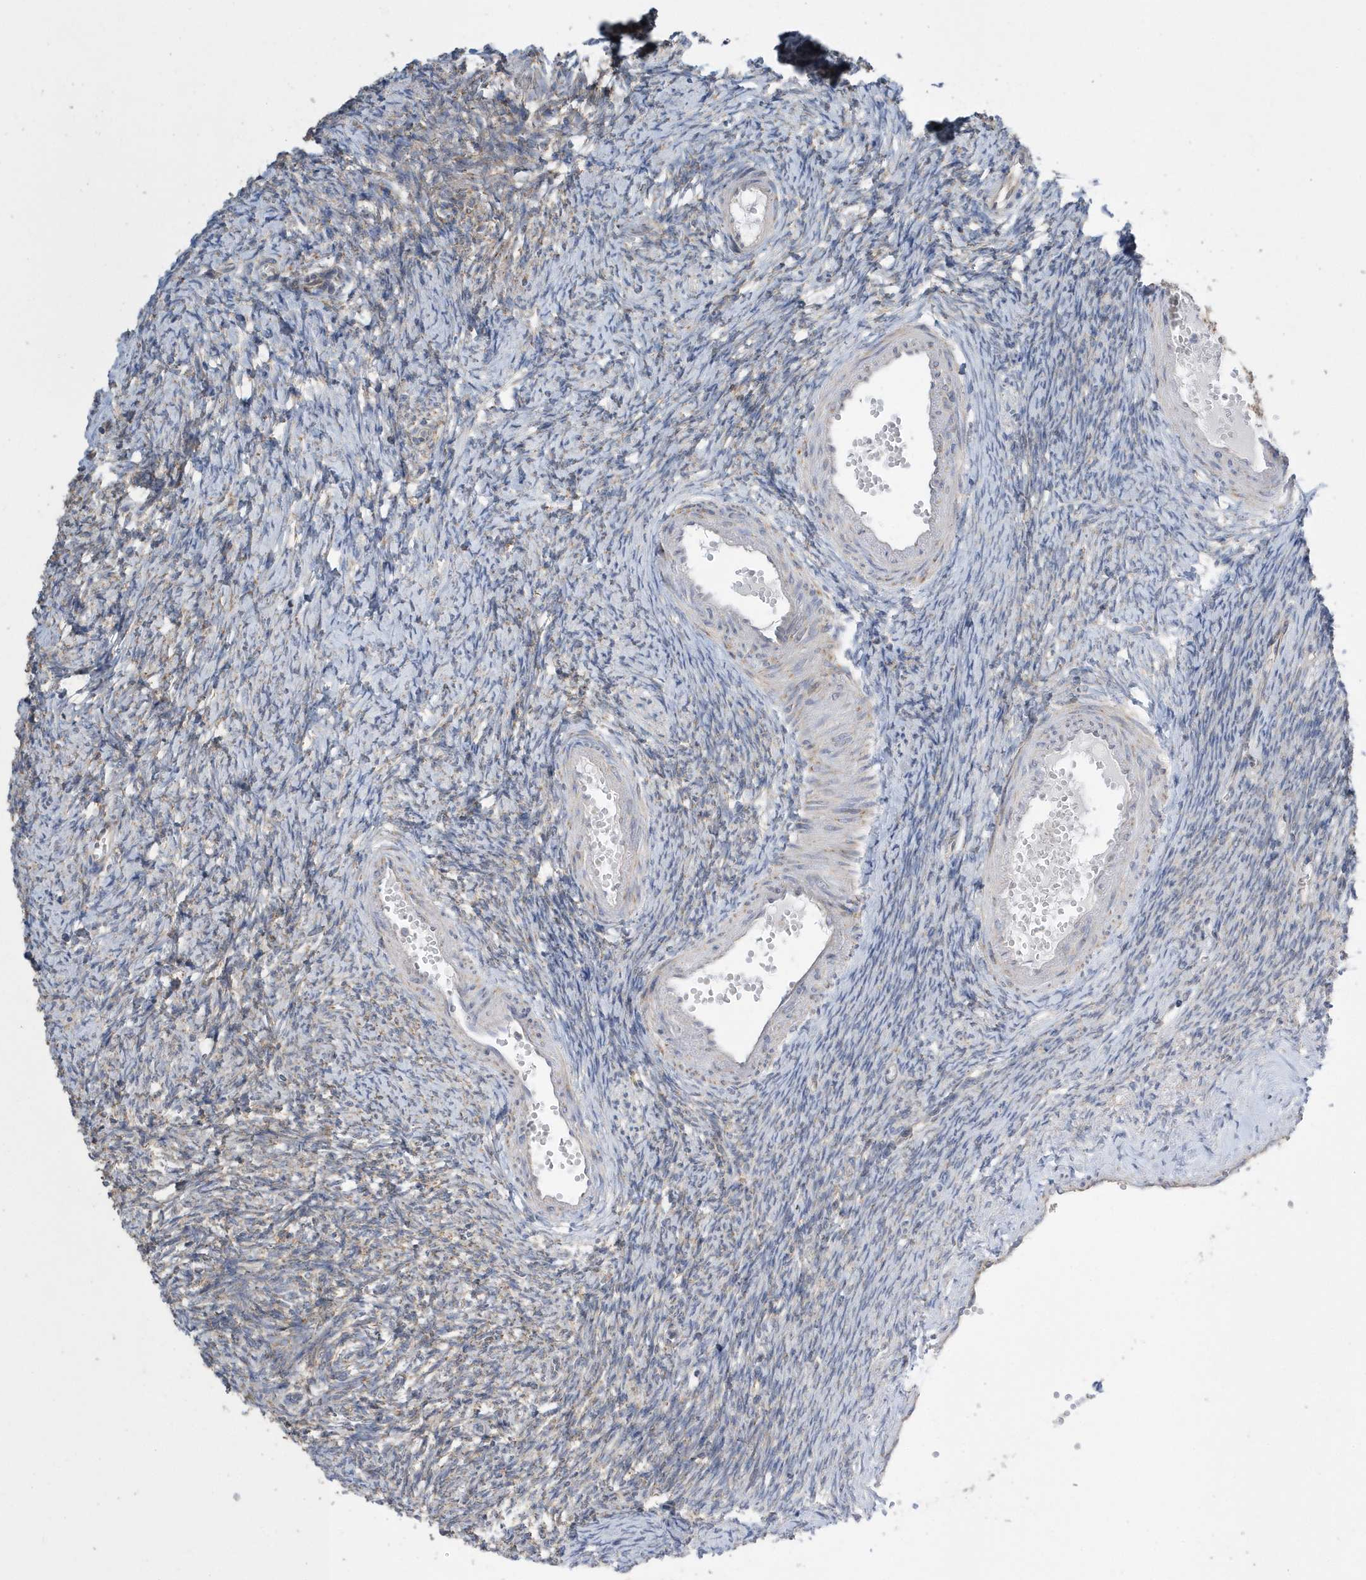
{"staining": {"intensity": "strong", "quantity": ">75%", "location": "cytoplasmic/membranous"}, "tissue": "ovary", "cell_type": "Follicle cells", "image_type": "normal", "snomed": [{"axis": "morphology", "description": "Normal tissue, NOS"}, {"axis": "morphology", "description": "Cyst, NOS"}, {"axis": "topography", "description": "Ovary"}], "caption": "Normal ovary was stained to show a protein in brown. There is high levels of strong cytoplasmic/membranous expression in approximately >75% of follicle cells. (Stains: DAB in brown, nuclei in blue, Microscopy: brightfield microscopy at high magnification).", "gene": "SPATA5", "patient": {"sex": "female", "age": 33}}